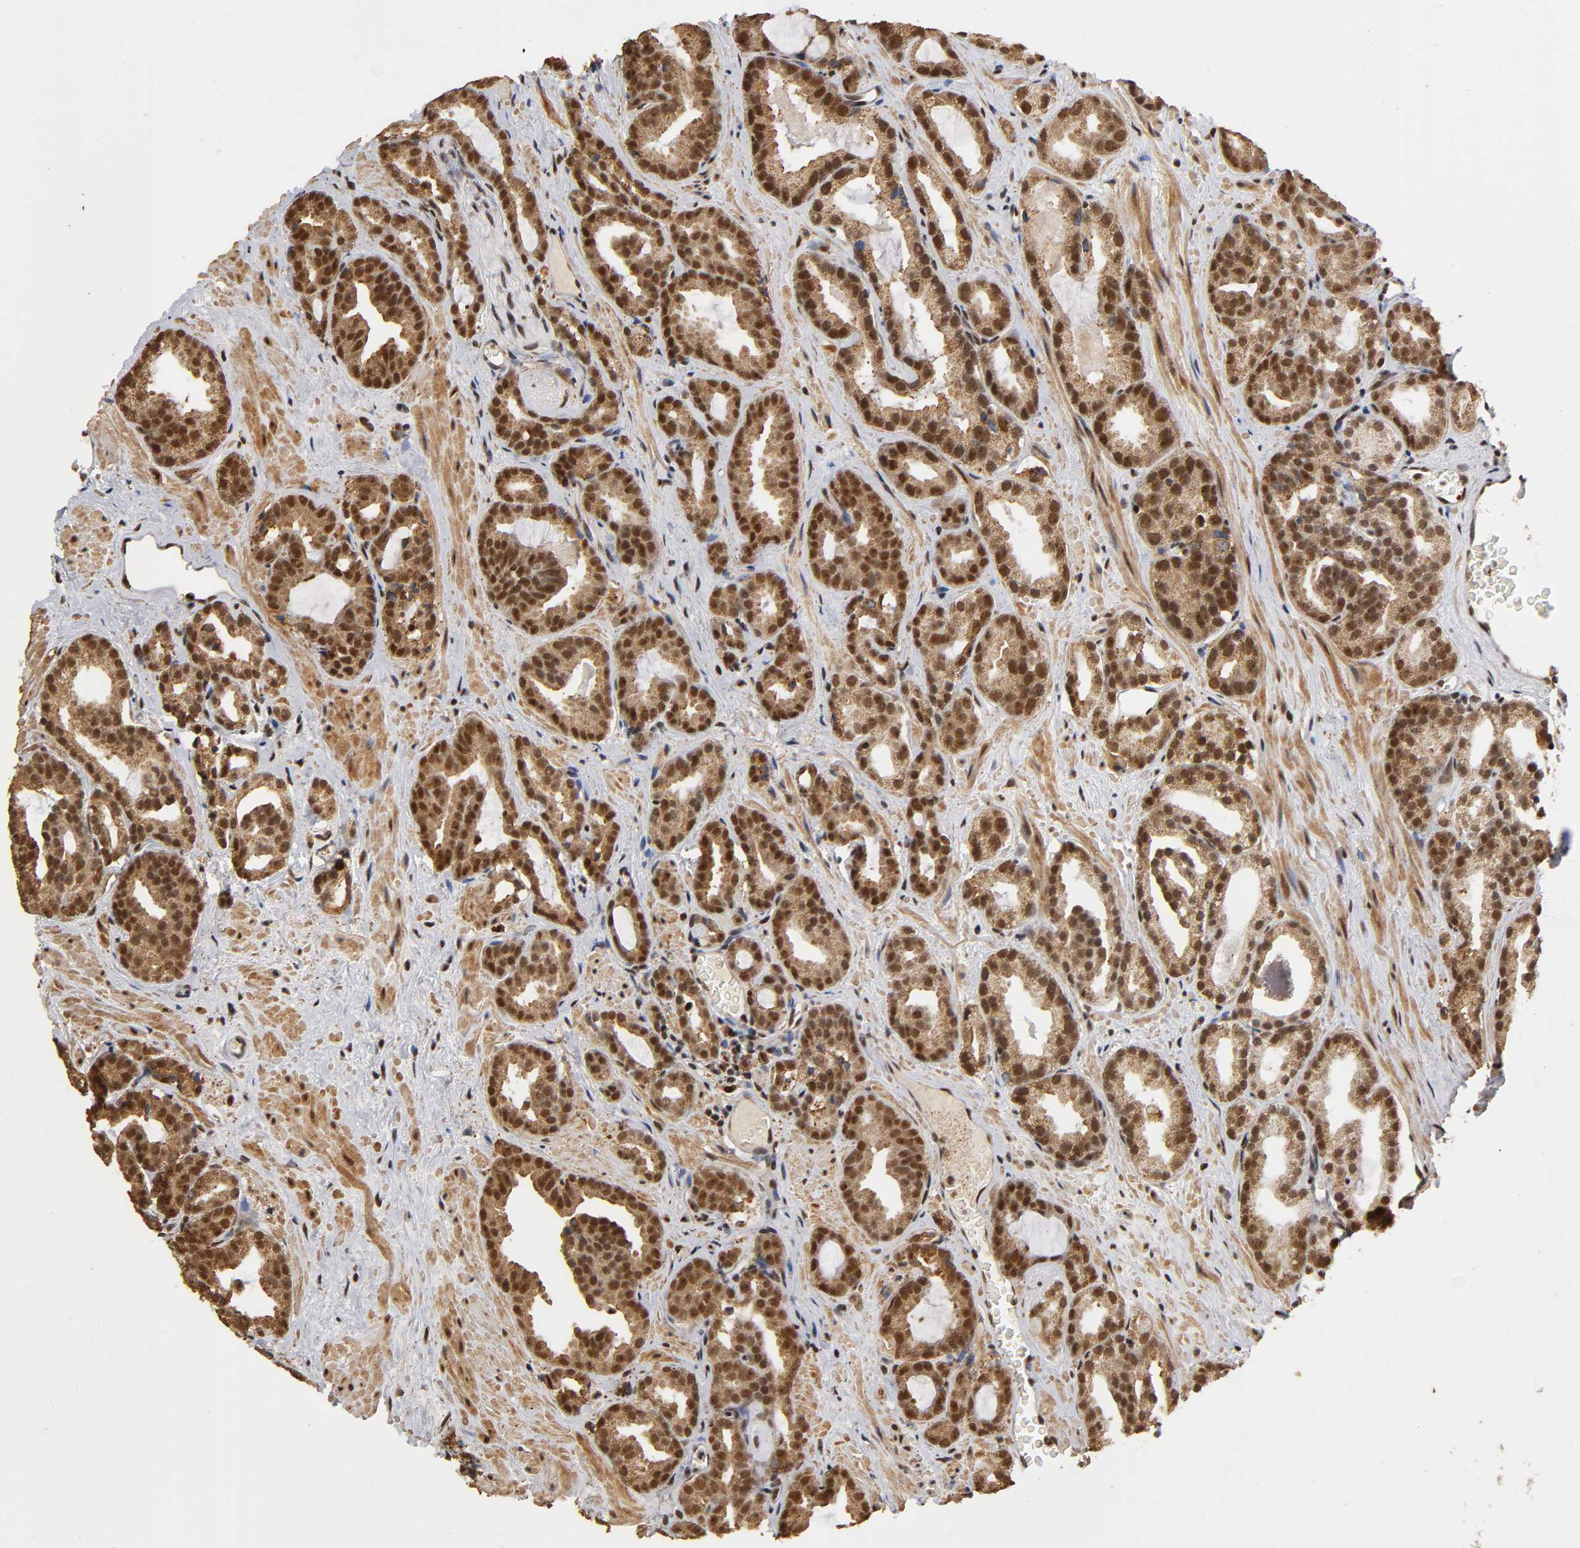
{"staining": {"intensity": "strong", "quantity": ">75%", "location": "cytoplasmic/membranous,nuclear"}, "tissue": "prostate cancer", "cell_type": "Tumor cells", "image_type": "cancer", "snomed": [{"axis": "morphology", "description": "Adenocarcinoma, Low grade"}, {"axis": "topography", "description": "Prostate"}], "caption": "Protein expression analysis of prostate cancer (low-grade adenocarcinoma) shows strong cytoplasmic/membranous and nuclear positivity in approximately >75% of tumor cells.", "gene": "RNF122", "patient": {"sex": "male", "age": 63}}